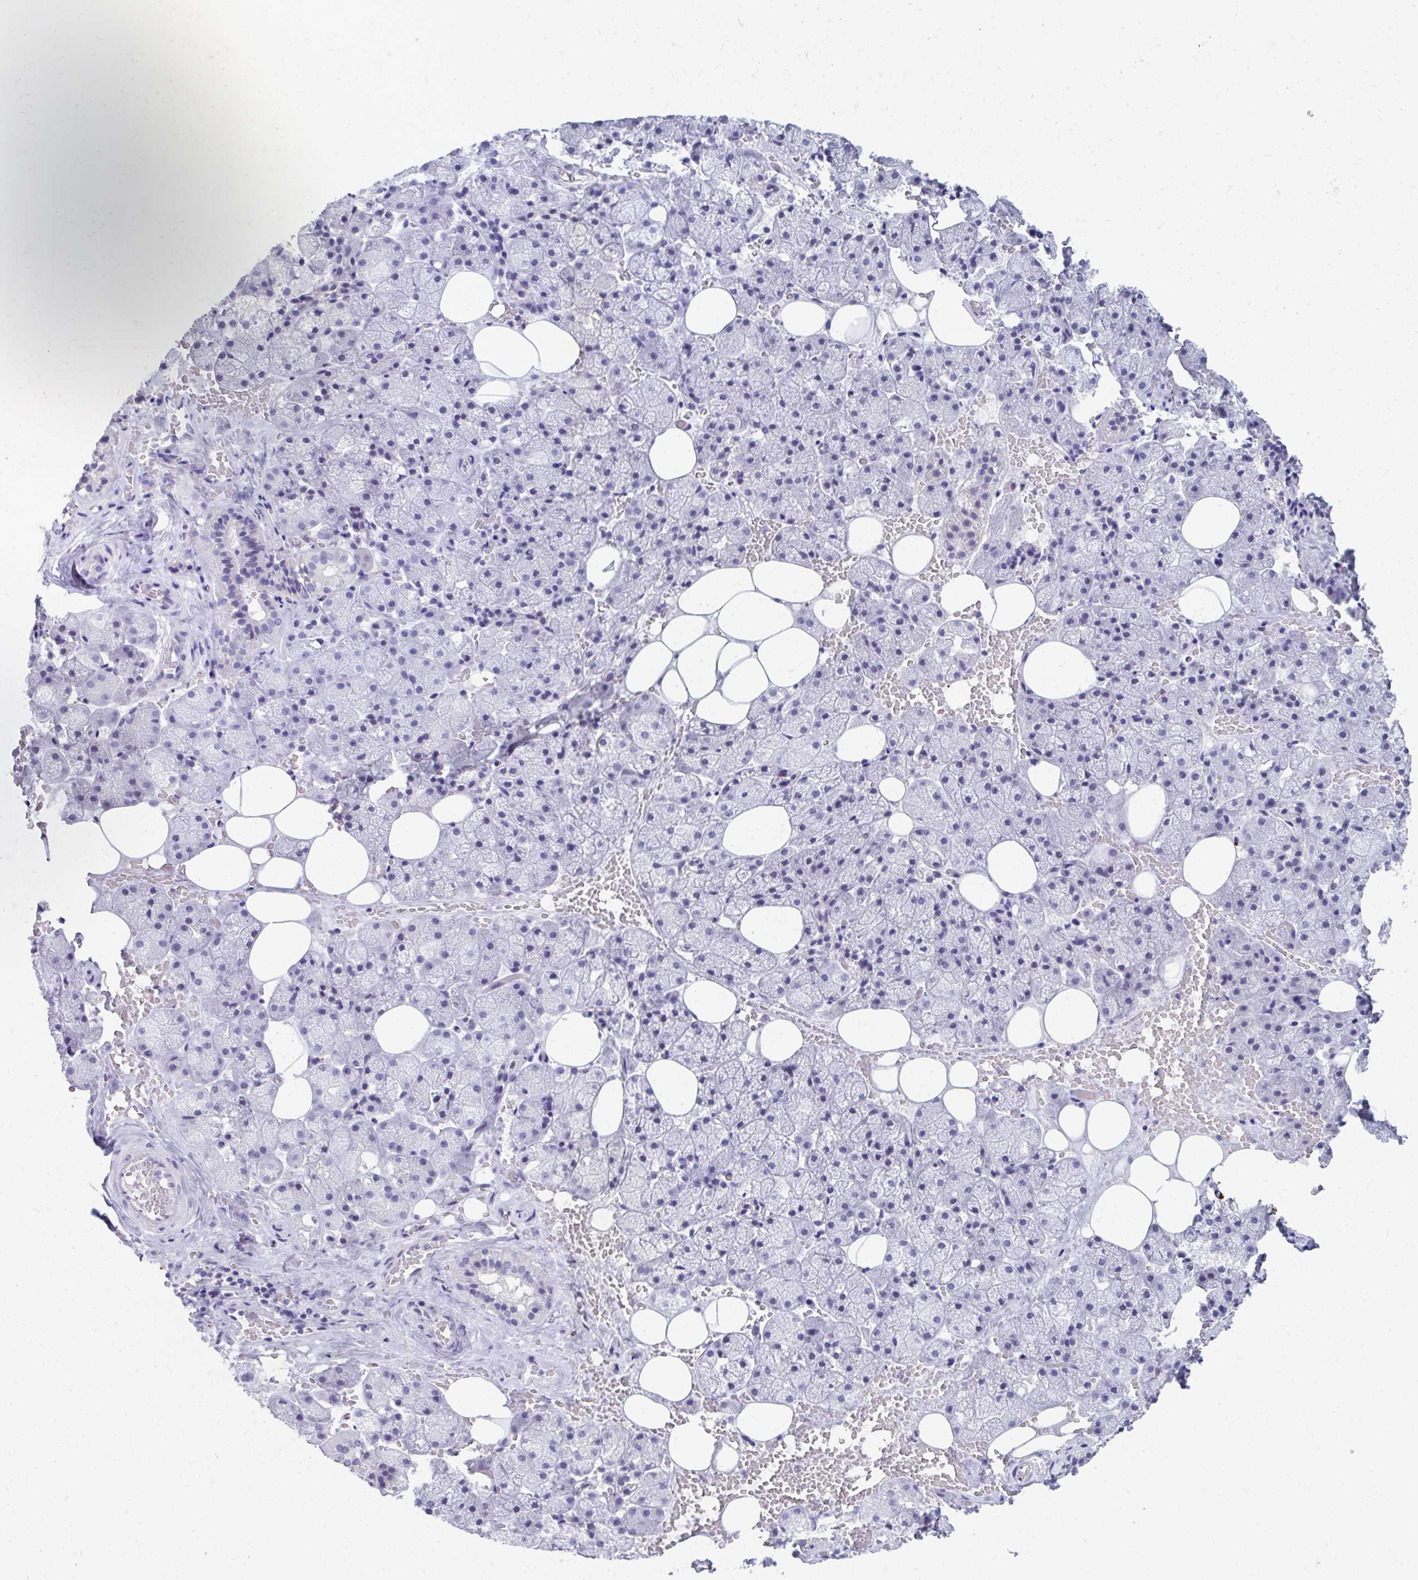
{"staining": {"intensity": "negative", "quantity": "none", "location": "none"}, "tissue": "salivary gland", "cell_type": "Glandular cells", "image_type": "normal", "snomed": [{"axis": "morphology", "description": "Normal tissue, NOS"}, {"axis": "topography", "description": "Salivary gland"}, {"axis": "topography", "description": "Peripheral nerve tissue"}], "caption": "High power microscopy image of an immunohistochemistry (IHC) photomicrograph of benign salivary gland, revealing no significant staining in glandular cells.", "gene": "CD163", "patient": {"sex": "male", "age": 38}}